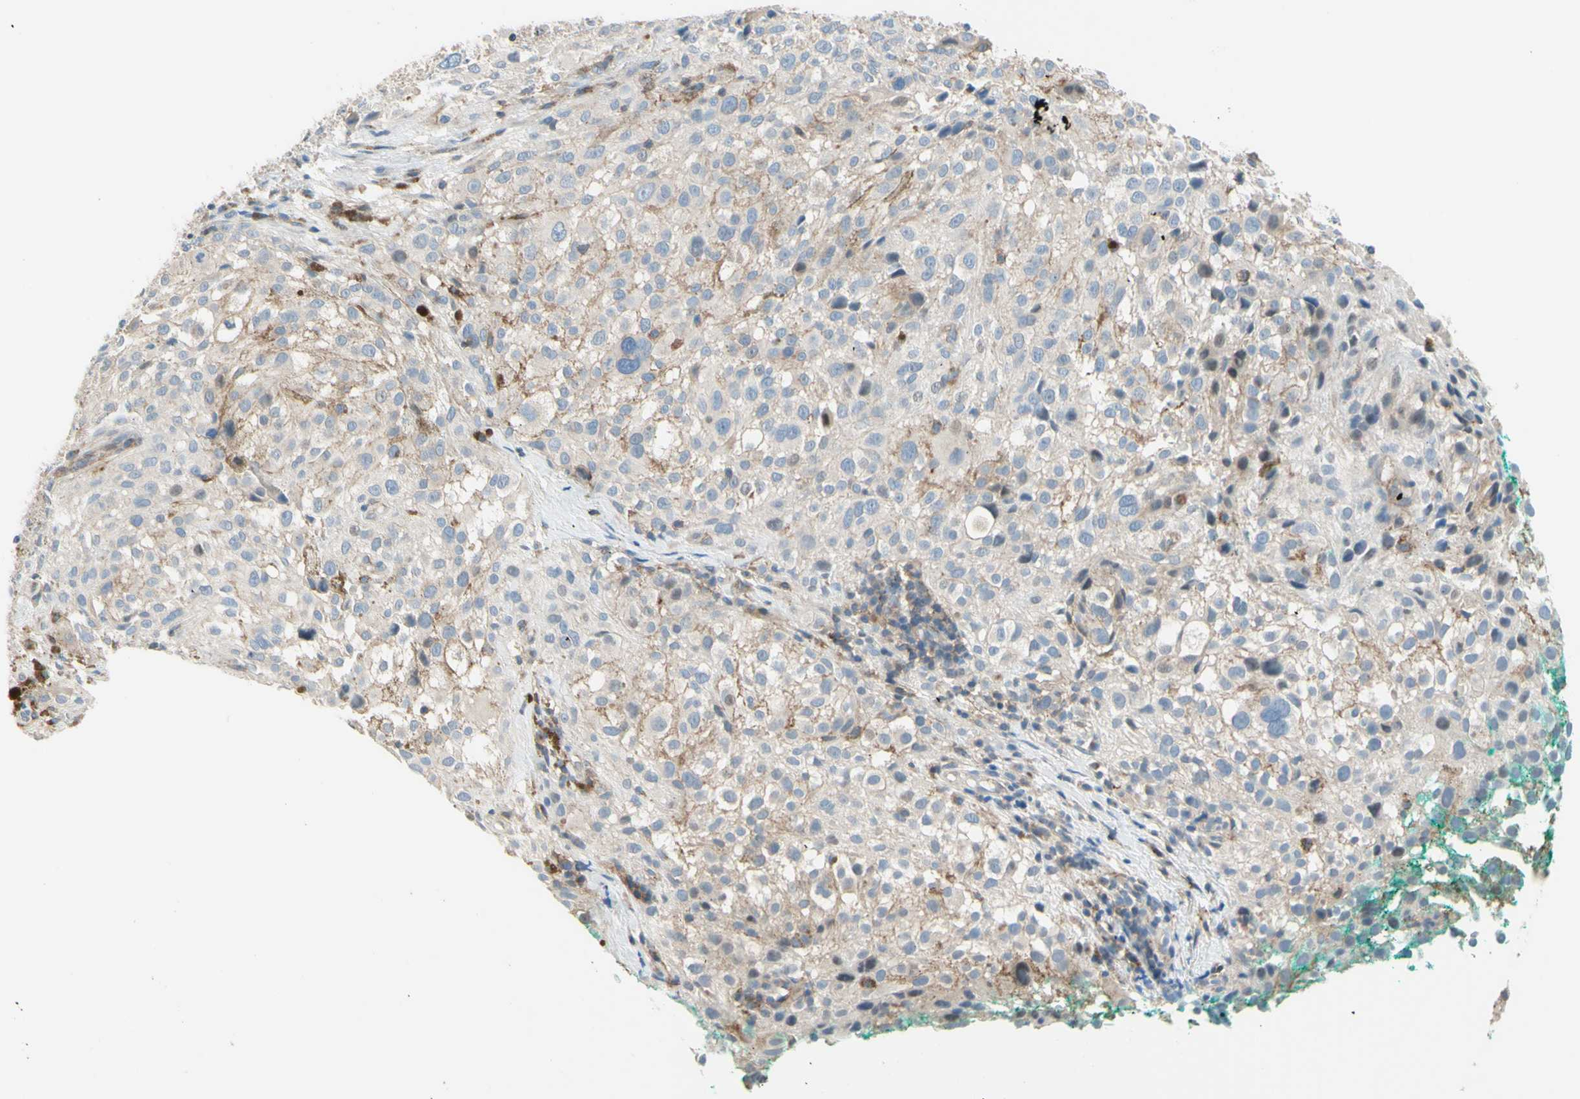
{"staining": {"intensity": "weak", "quantity": "25%-75%", "location": "cytoplasmic/membranous"}, "tissue": "melanoma", "cell_type": "Tumor cells", "image_type": "cancer", "snomed": [{"axis": "morphology", "description": "Necrosis, NOS"}, {"axis": "morphology", "description": "Malignant melanoma, NOS"}, {"axis": "topography", "description": "Skin"}], "caption": "This image reveals immunohistochemistry staining of malignant melanoma, with low weak cytoplasmic/membranous positivity in approximately 25%-75% of tumor cells.", "gene": "SEMA4C", "patient": {"sex": "female", "age": 87}}